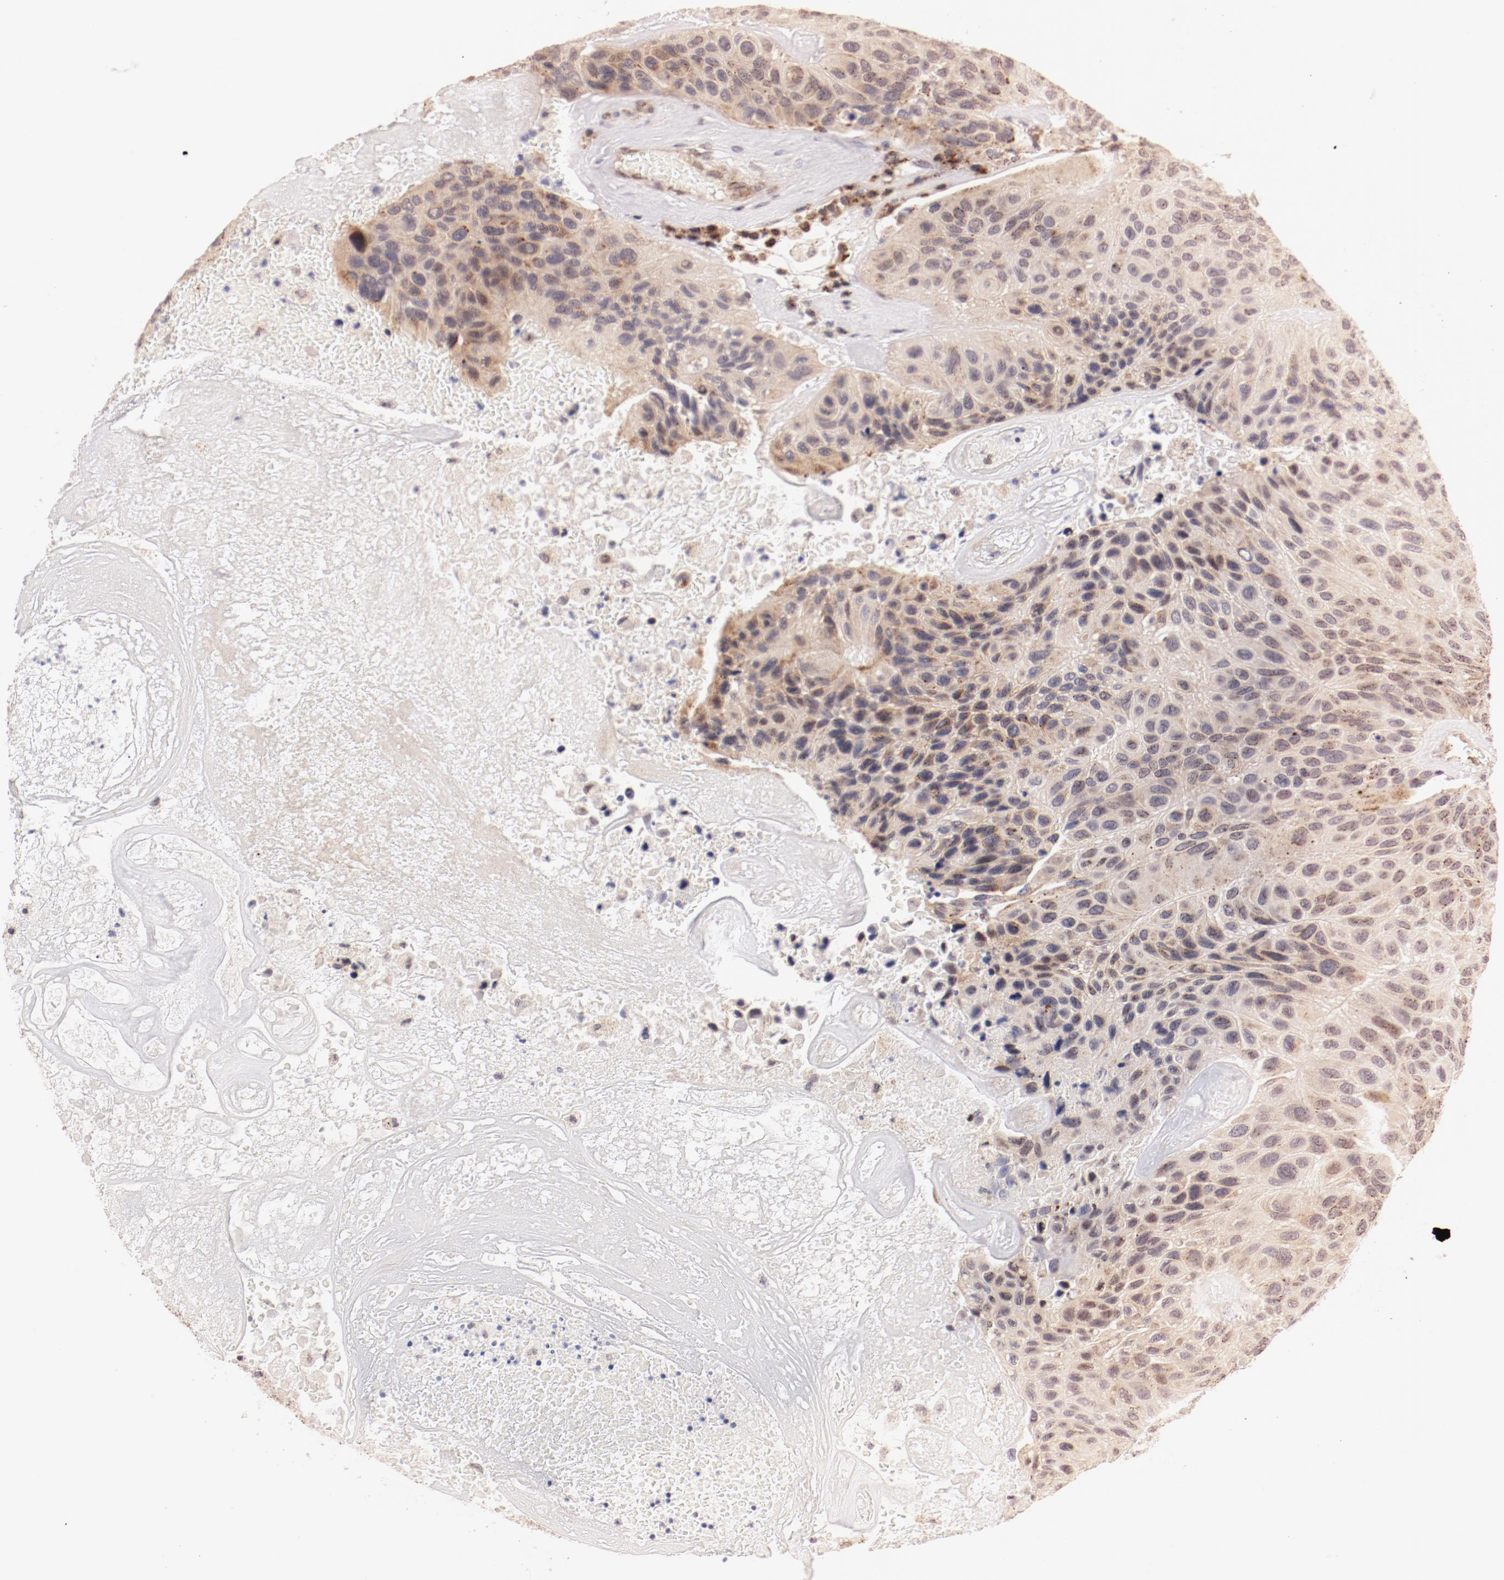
{"staining": {"intensity": "weak", "quantity": "<25%", "location": "cytoplasmic/membranous,nuclear"}, "tissue": "urothelial cancer", "cell_type": "Tumor cells", "image_type": "cancer", "snomed": [{"axis": "morphology", "description": "Urothelial carcinoma, High grade"}, {"axis": "topography", "description": "Urinary bladder"}], "caption": "Immunohistochemical staining of human urothelial cancer demonstrates no significant positivity in tumor cells. (Stains: DAB (3,3'-diaminobenzidine) immunohistochemistry (IHC) with hematoxylin counter stain, Microscopy: brightfield microscopy at high magnification).", "gene": "RPL12", "patient": {"sex": "male", "age": 66}}